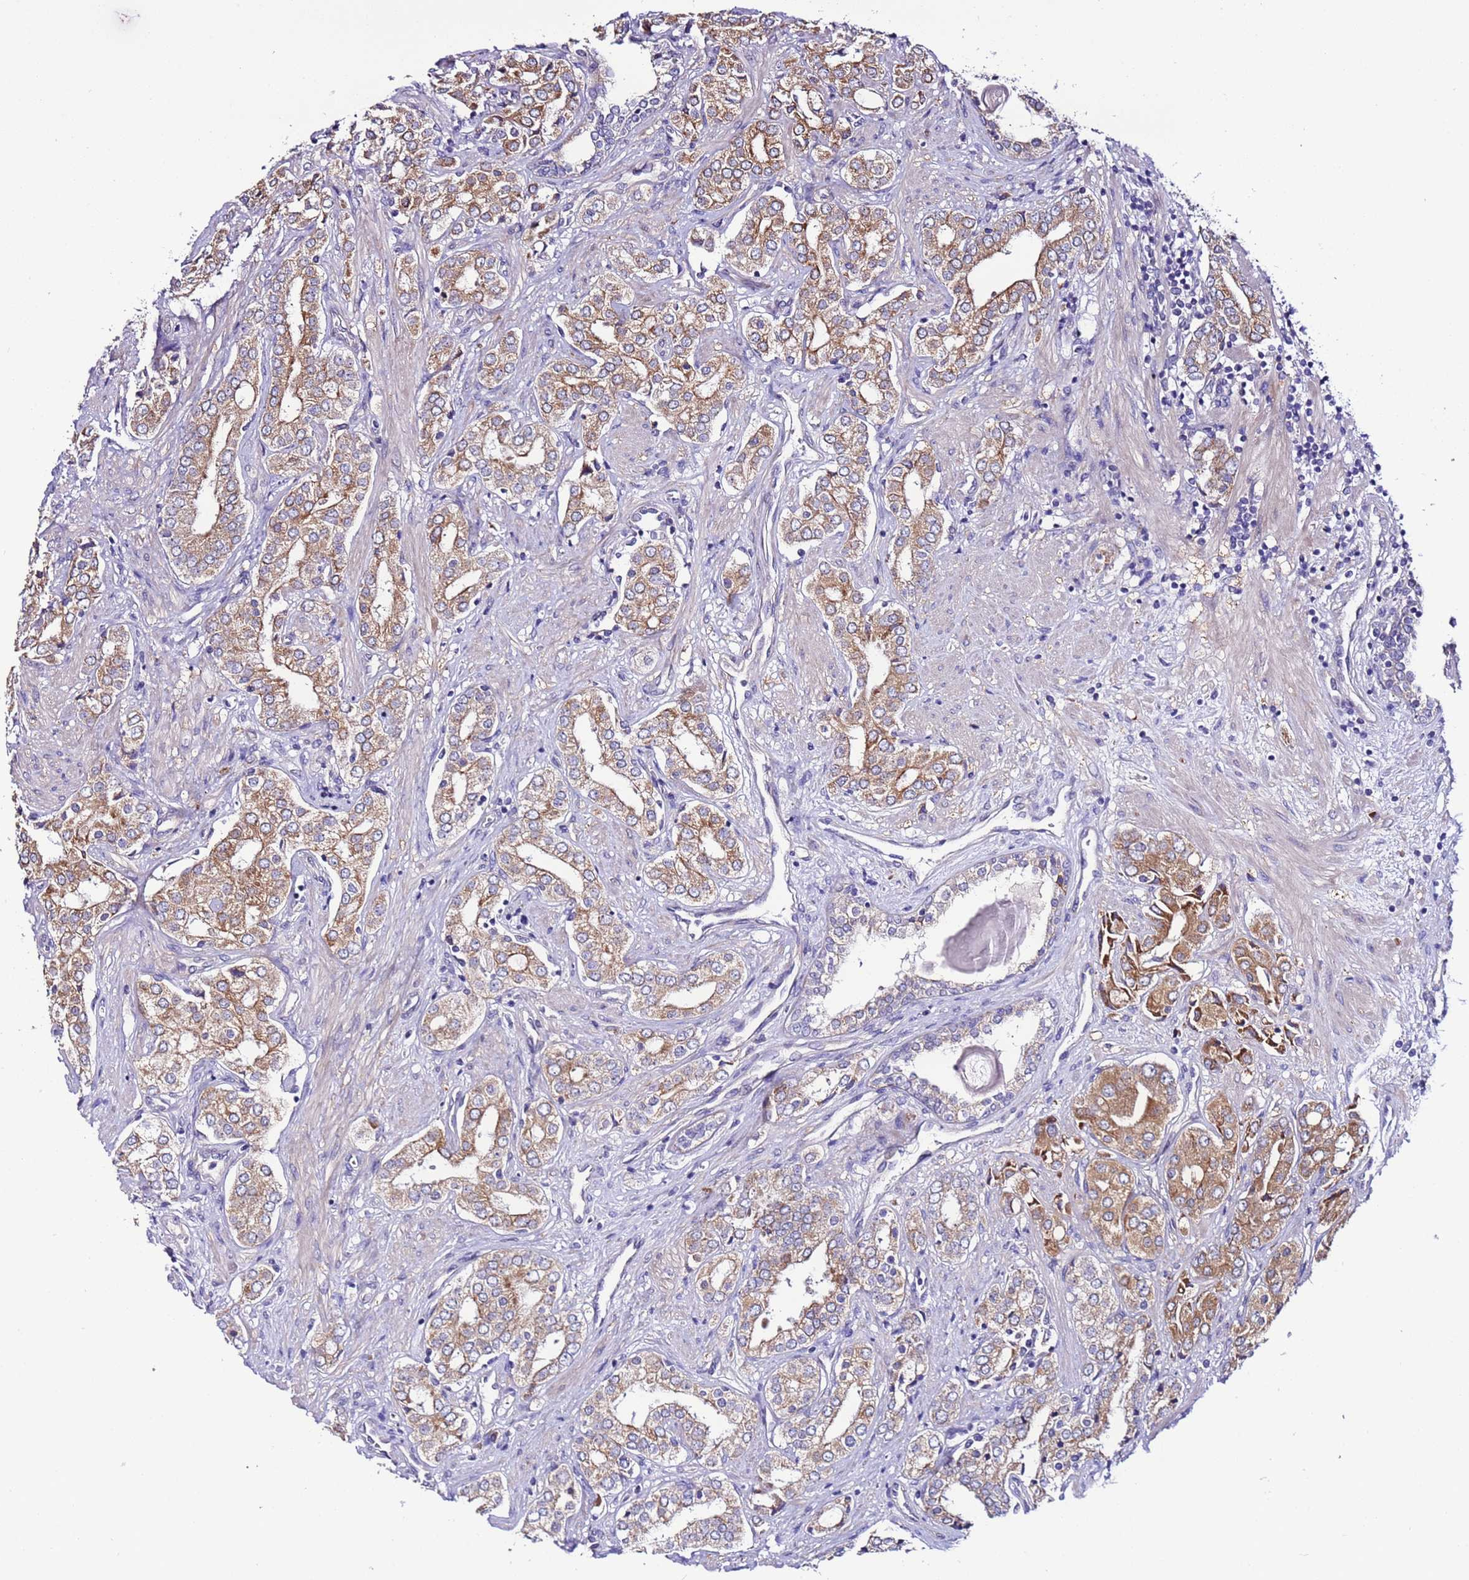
{"staining": {"intensity": "moderate", "quantity": ">75%", "location": "cytoplasmic/membranous"}, "tissue": "prostate cancer", "cell_type": "Tumor cells", "image_type": "cancer", "snomed": [{"axis": "morphology", "description": "Adenocarcinoma, High grade"}, {"axis": "topography", "description": "Prostate"}], "caption": "A histopathology image showing moderate cytoplasmic/membranous staining in approximately >75% of tumor cells in prostate cancer (adenocarcinoma (high-grade)), as visualized by brown immunohistochemical staining.", "gene": "SPCS1", "patient": {"sex": "male", "age": 71}}